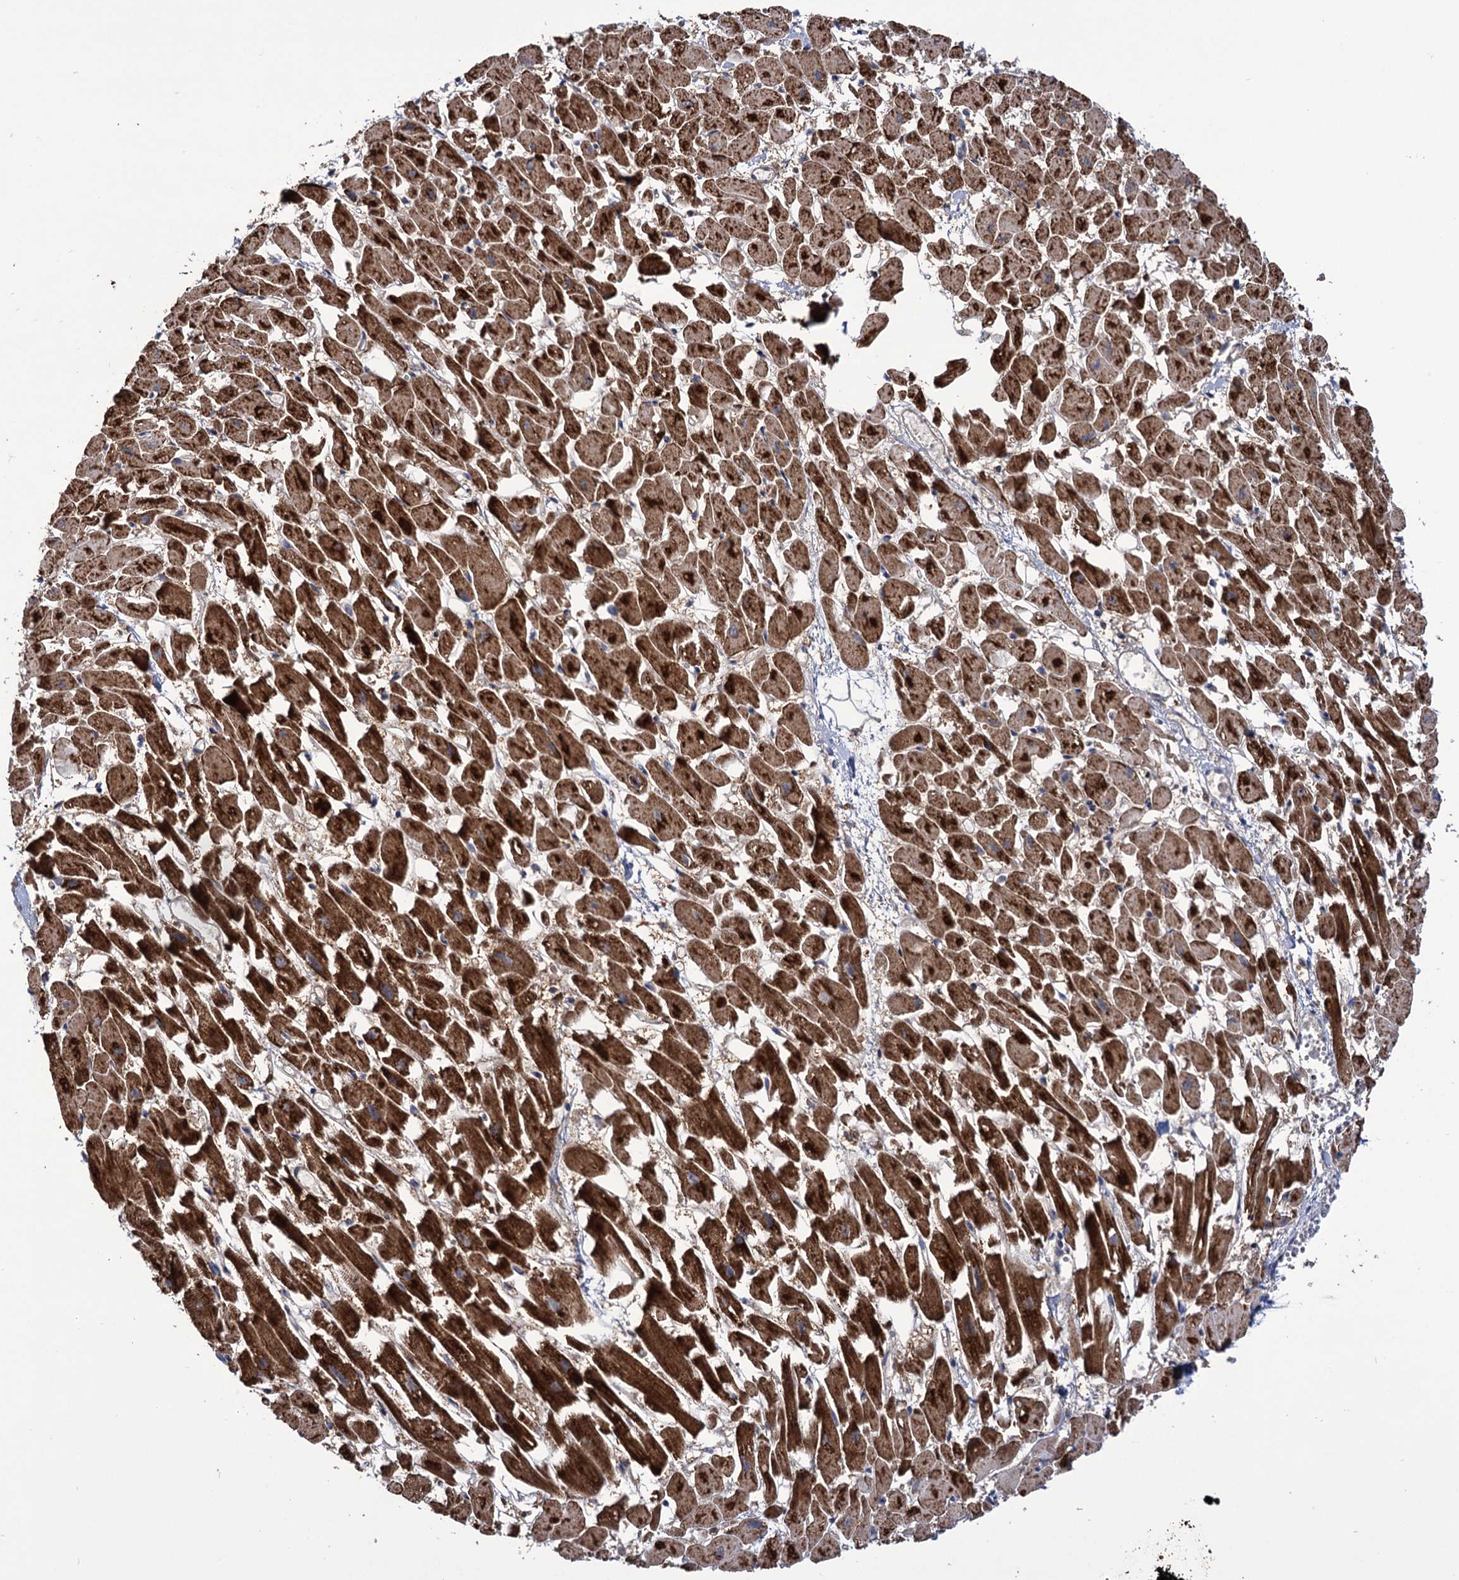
{"staining": {"intensity": "strong", "quantity": ">75%", "location": "cytoplasmic/membranous"}, "tissue": "heart muscle", "cell_type": "Cardiomyocytes", "image_type": "normal", "snomed": [{"axis": "morphology", "description": "Normal tissue, NOS"}, {"axis": "topography", "description": "Heart"}], "caption": "Unremarkable heart muscle demonstrates strong cytoplasmic/membranous expression in about >75% of cardiomyocytes, visualized by immunohistochemistry. (DAB IHC, brown staining for protein, blue staining for nuclei).", "gene": "ABHD10", "patient": {"sex": "female", "age": 64}}